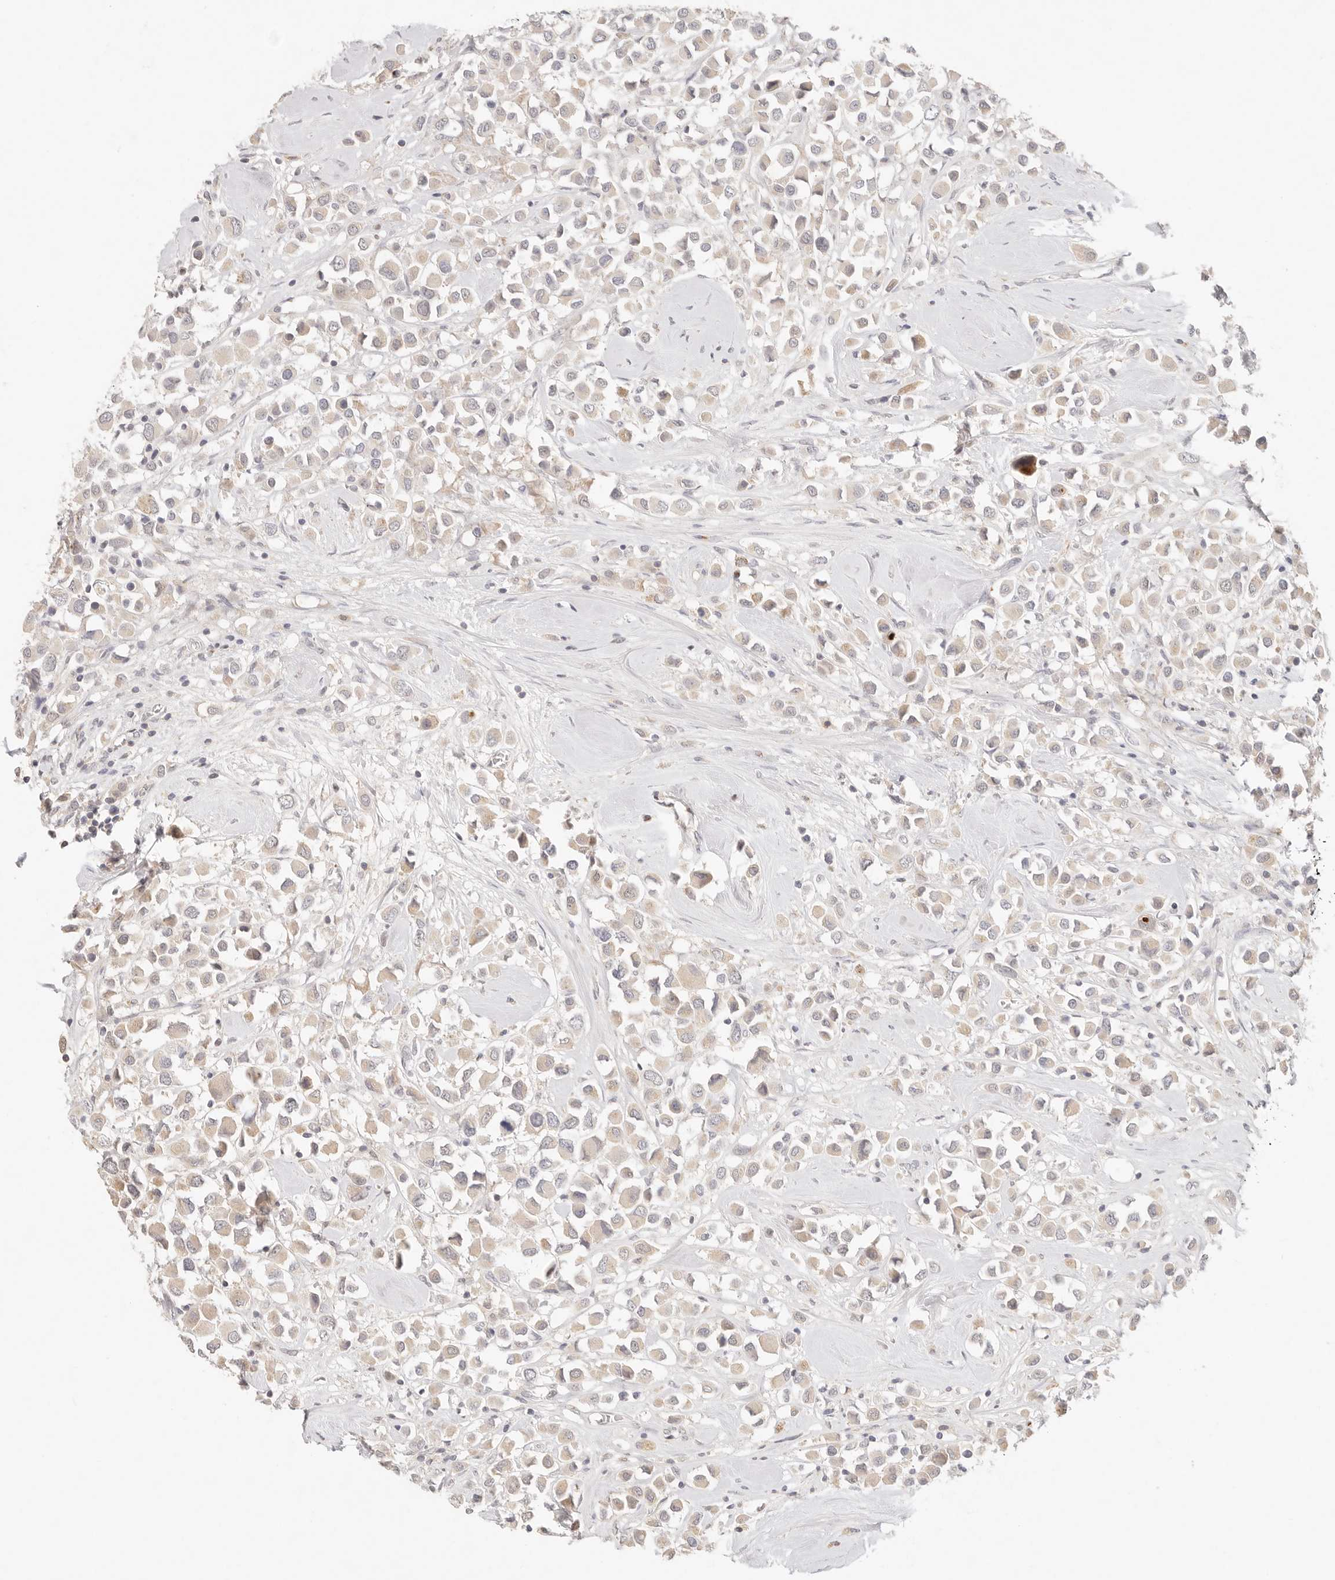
{"staining": {"intensity": "weak", "quantity": "<25%", "location": "cytoplasmic/membranous"}, "tissue": "breast cancer", "cell_type": "Tumor cells", "image_type": "cancer", "snomed": [{"axis": "morphology", "description": "Duct carcinoma"}, {"axis": "topography", "description": "Breast"}], "caption": "Tumor cells are negative for brown protein staining in breast intraductal carcinoma.", "gene": "CEP120", "patient": {"sex": "female", "age": 61}}